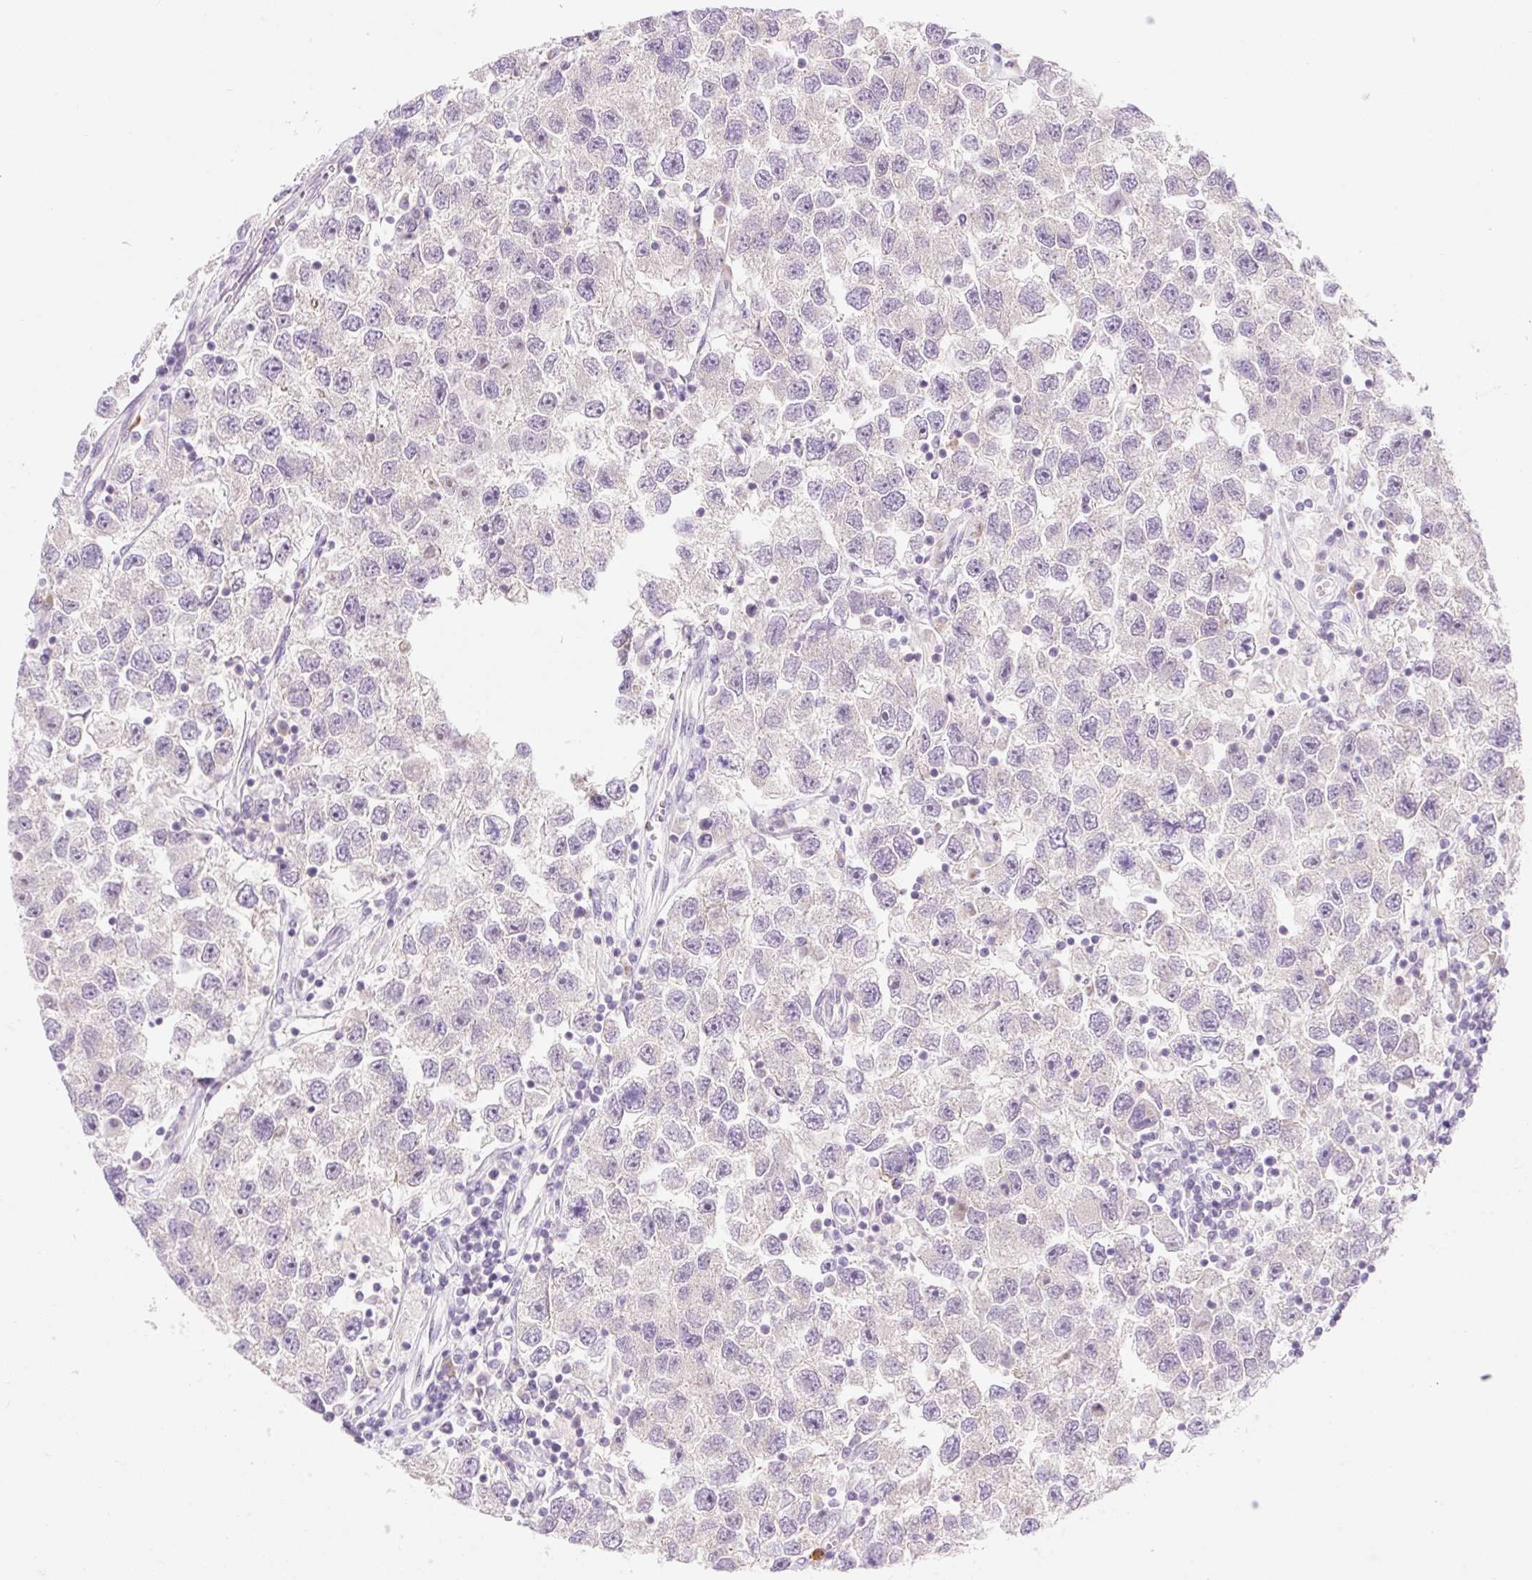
{"staining": {"intensity": "negative", "quantity": "none", "location": "none"}, "tissue": "testis cancer", "cell_type": "Tumor cells", "image_type": "cancer", "snomed": [{"axis": "morphology", "description": "Seminoma, NOS"}, {"axis": "topography", "description": "Testis"}], "caption": "Image shows no protein staining in tumor cells of seminoma (testis) tissue. (DAB IHC visualized using brightfield microscopy, high magnification).", "gene": "CELF6", "patient": {"sex": "male", "age": 26}}